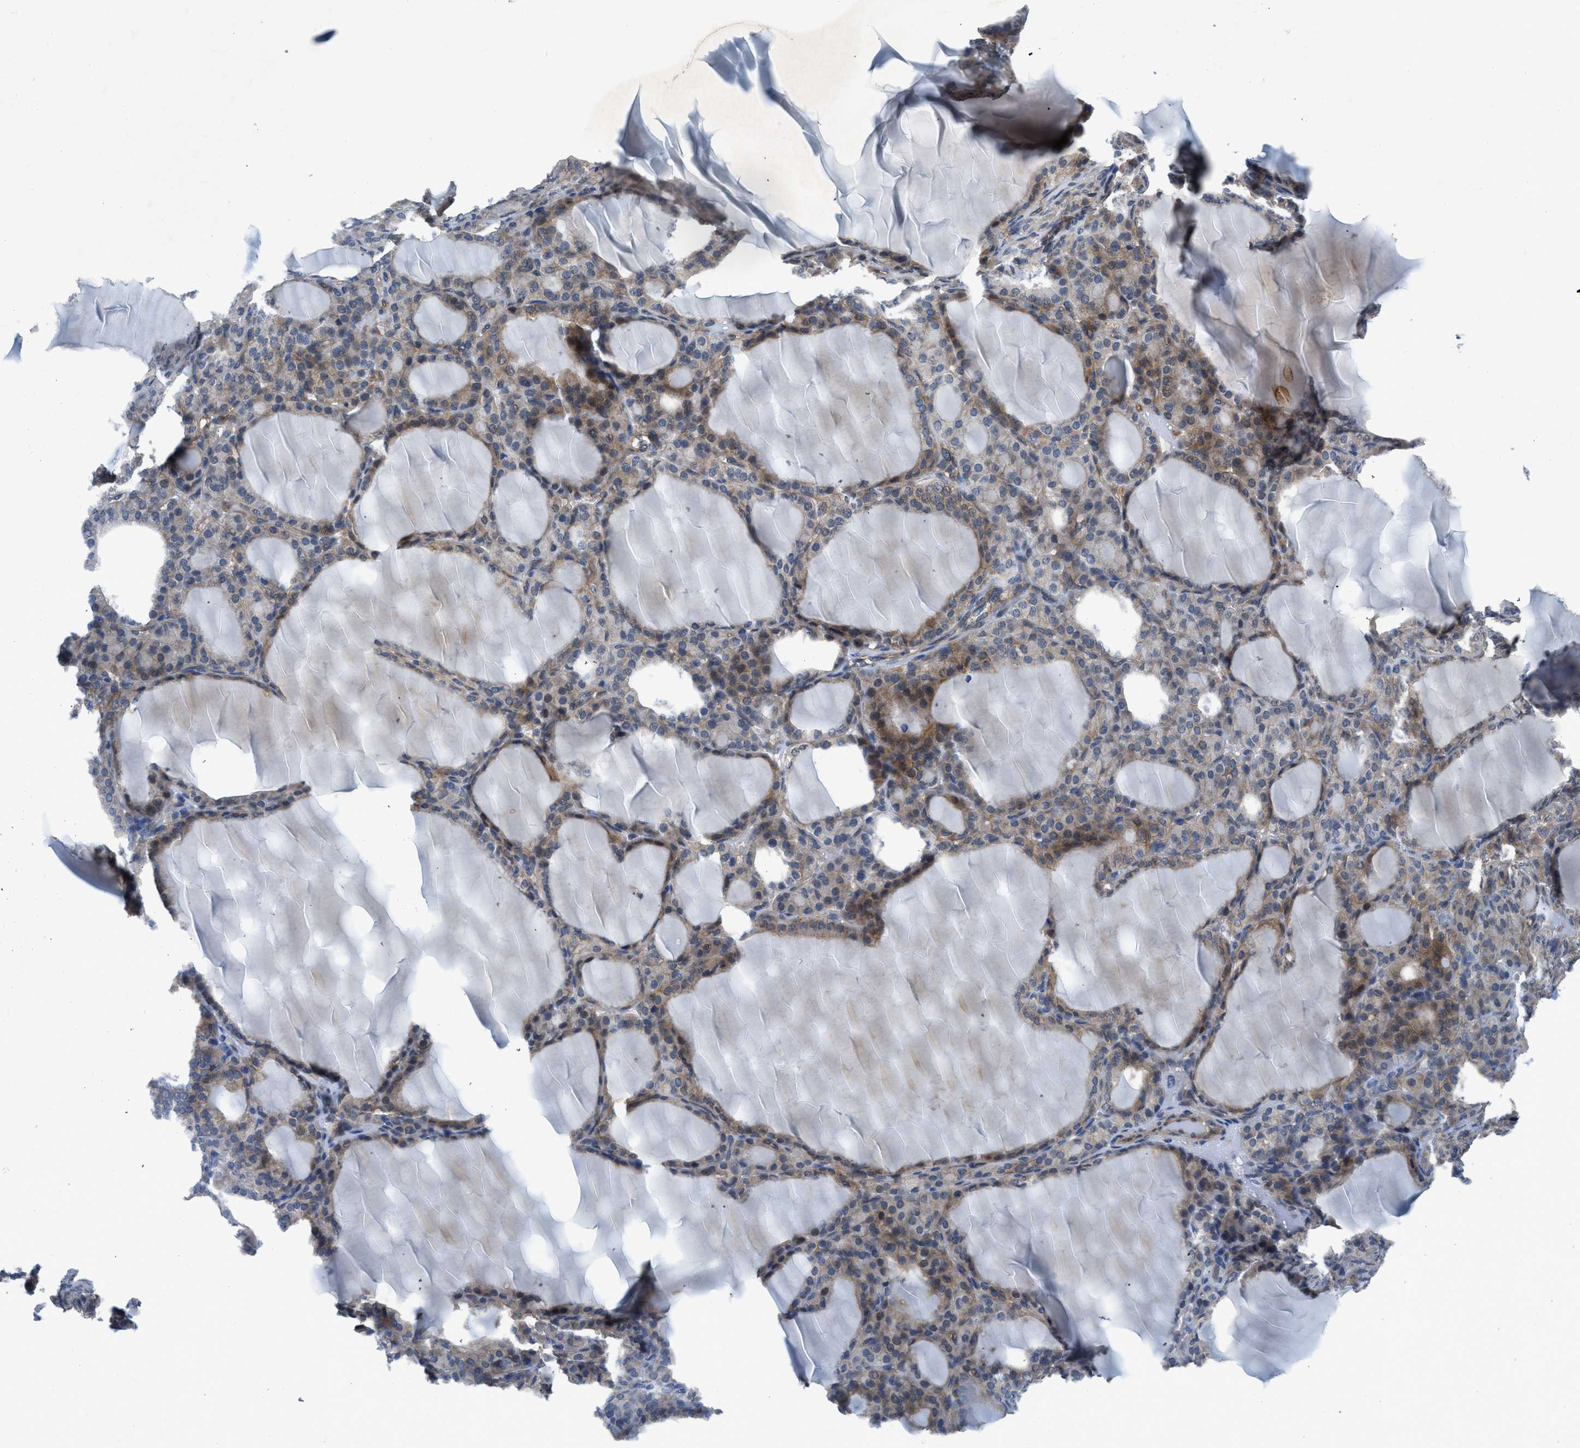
{"staining": {"intensity": "weak", "quantity": "<25%", "location": "cytoplasmic/membranous"}, "tissue": "thyroid gland", "cell_type": "Glandular cells", "image_type": "normal", "snomed": [{"axis": "morphology", "description": "Normal tissue, NOS"}, {"axis": "topography", "description": "Thyroid gland"}], "caption": "Human thyroid gland stained for a protein using immunohistochemistry (IHC) displays no expression in glandular cells.", "gene": "PANX1", "patient": {"sex": "female", "age": 28}}